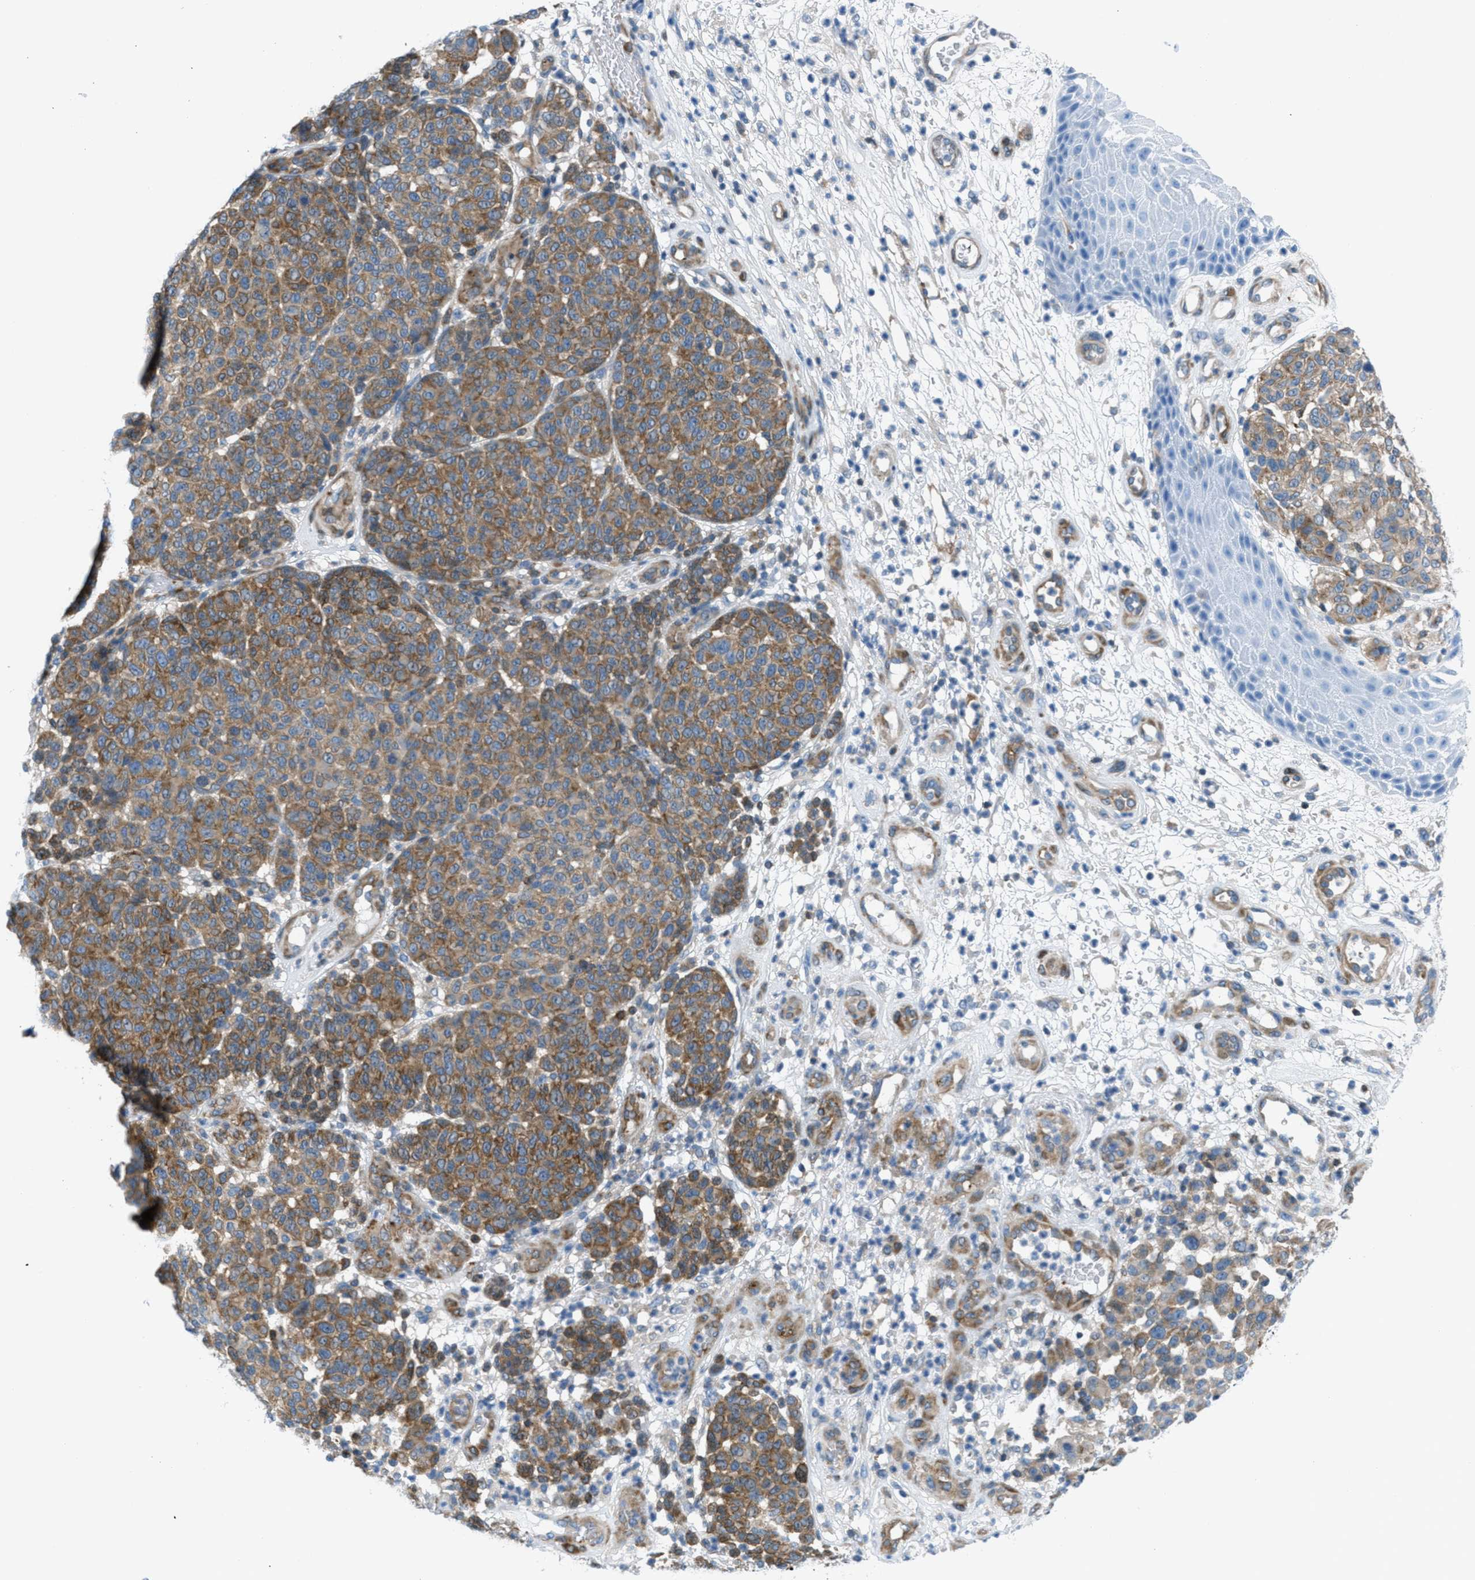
{"staining": {"intensity": "moderate", "quantity": ">75%", "location": "cytoplasmic/membranous"}, "tissue": "melanoma", "cell_type": "Tumor cells", "image_type": "cancer", "snomed": [{"axis": "morphology", "description": "Malignant melanoma, Metastatic site"}, {"axis": "topography", "description": "Skin"}], "caption": "Protein staining of malignant melanoma (metastatic site) tissue shows moderate cytoplasmic/membranous staining in about >75% of tumor cells.", "gene": "MAPRE2", "patient": {"sex": "female", "age": 74}}